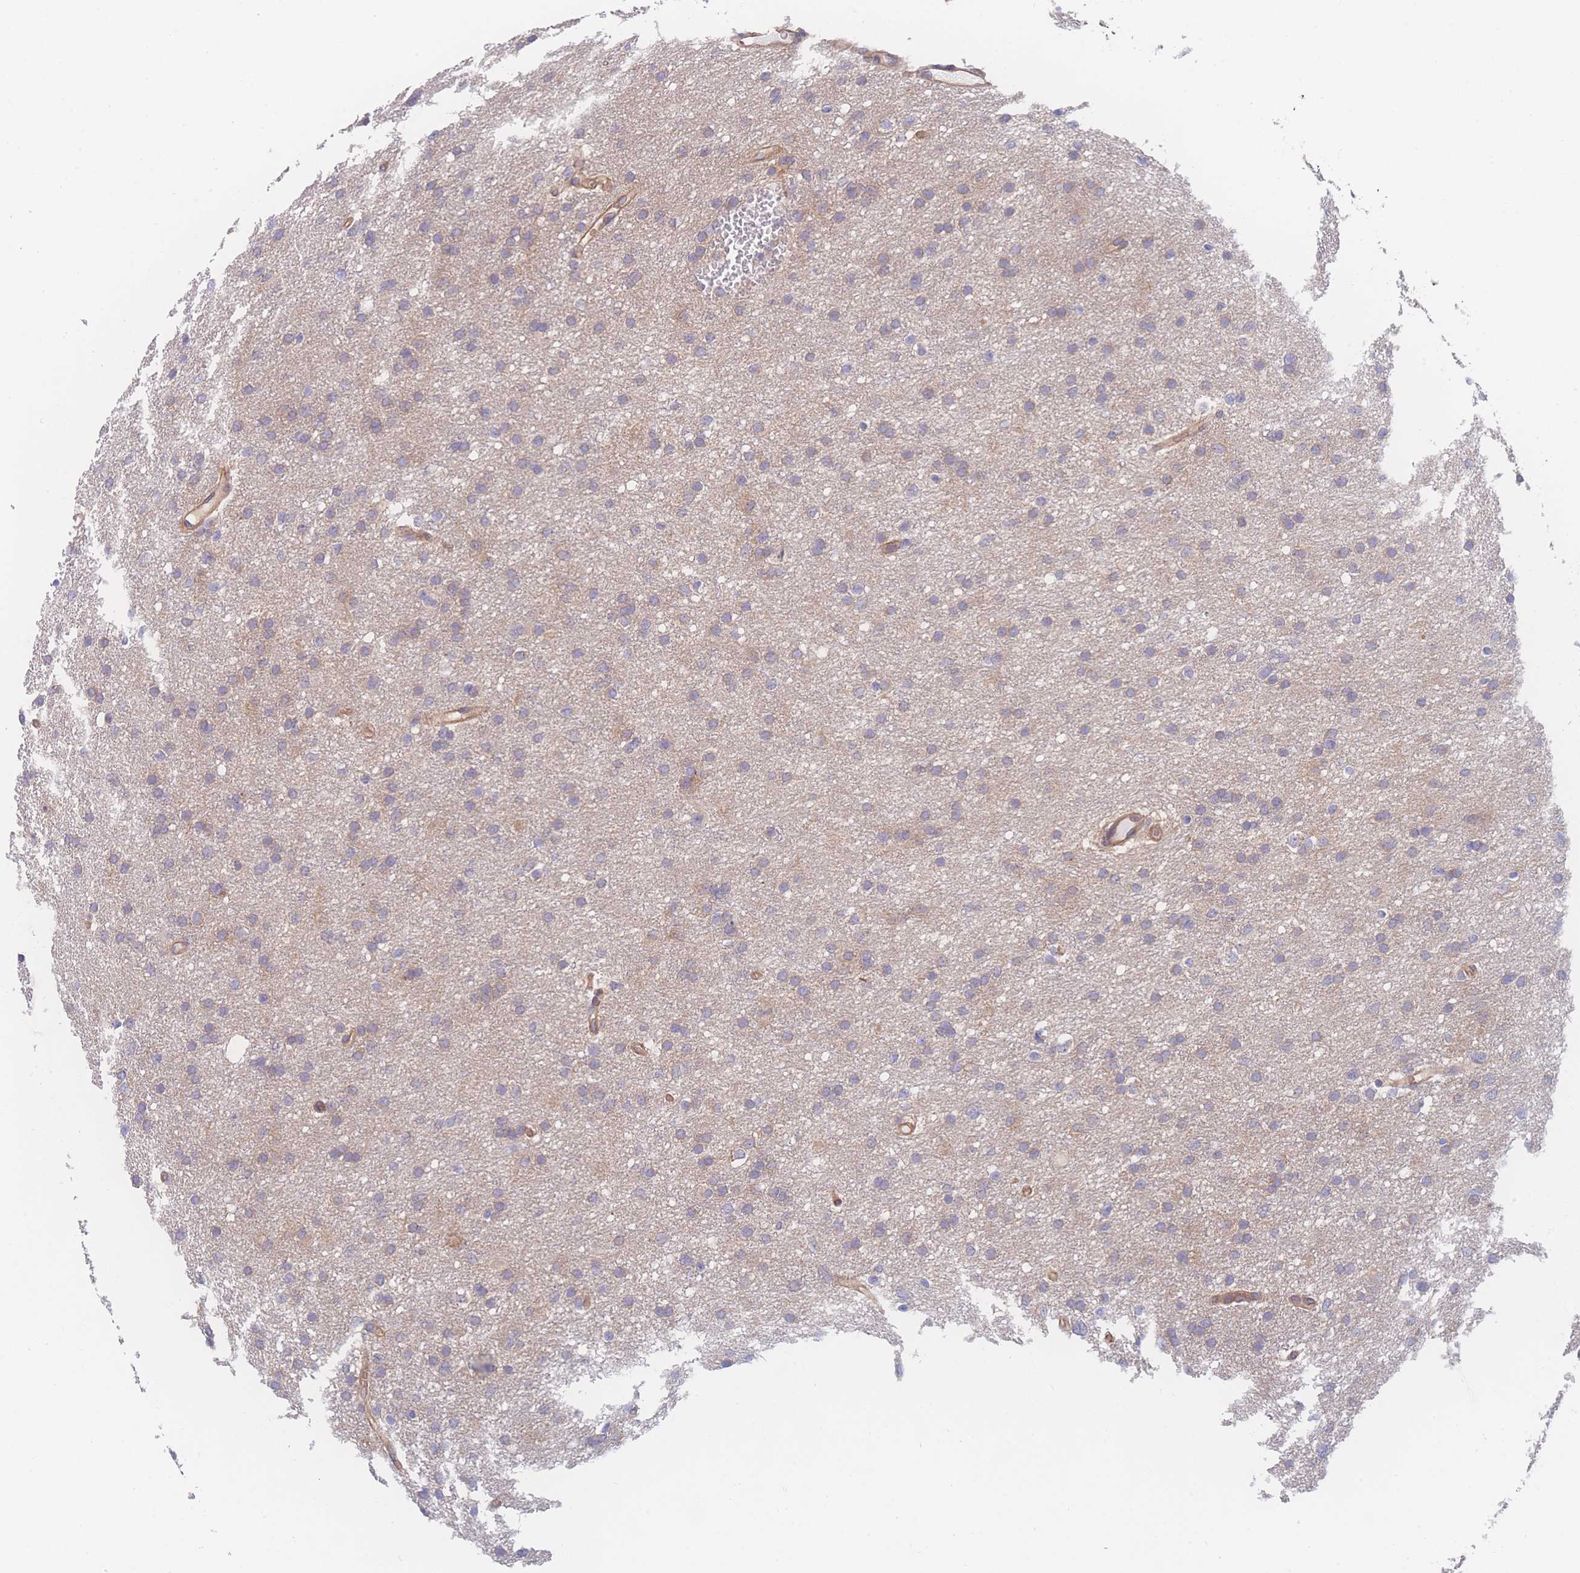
{"staining": {"intensity": "weak", "quantity": ">75%", "location": "cytoplasmic/membranous"}, "tissue": "glioma", "cell_type": "Tumor cells", "image_type": "cancer", "snomed": [{"axis": "morphology", "description": "Glioma, malignant, High grade"}, {"axis": "topography", "description": "Cerebral cortex"}], "caption": "Glioma stained with a protein marker shows weak staining in tumor cells.", "gene": "CFAP97", "patient": {"sex": "female", "age": 36}}